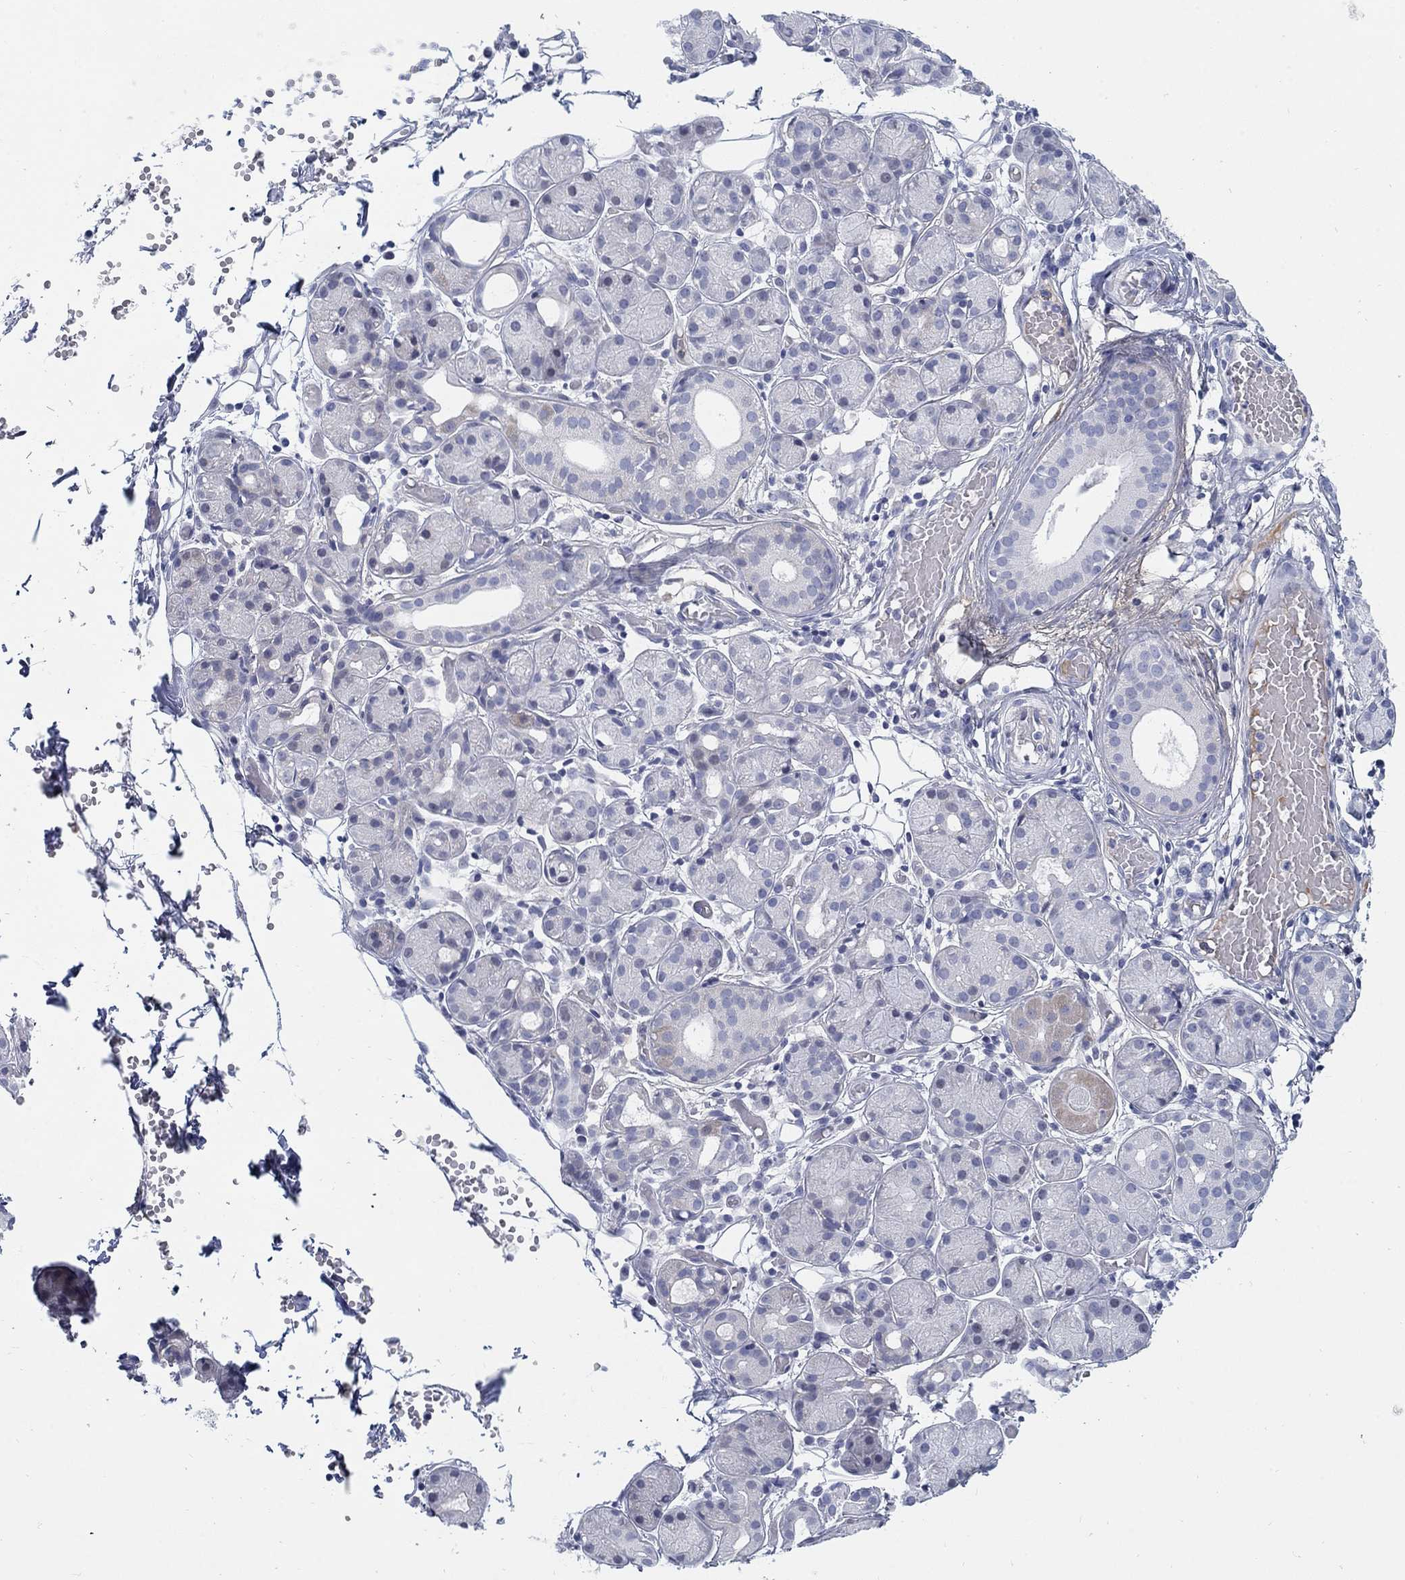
{"staining": {"intensity": "weak", "quantity": "<25%", "location": "cytoplasmic/membranous"}, "tissue": "salivary gland", "cell_type": "Glandular cells", "image_type": "normal", "snomed": [{"axis": "morphology", "description": "Normal tissue, NOS"}, {"axis": "topography", "description": "Salivary gland"}, {"axis": "topography", "description": "Peripheral nerve tissue"}], "caption": "Normal salivary gland was stained to show a protein in brown. There is no significant expression in glandular cells. The staining is performed using DAB brown chromogen with nuclei counter-stained in using hematoxylin.", "gene": "HEATR4", "patient": {"sex": "male", "age": 71}}